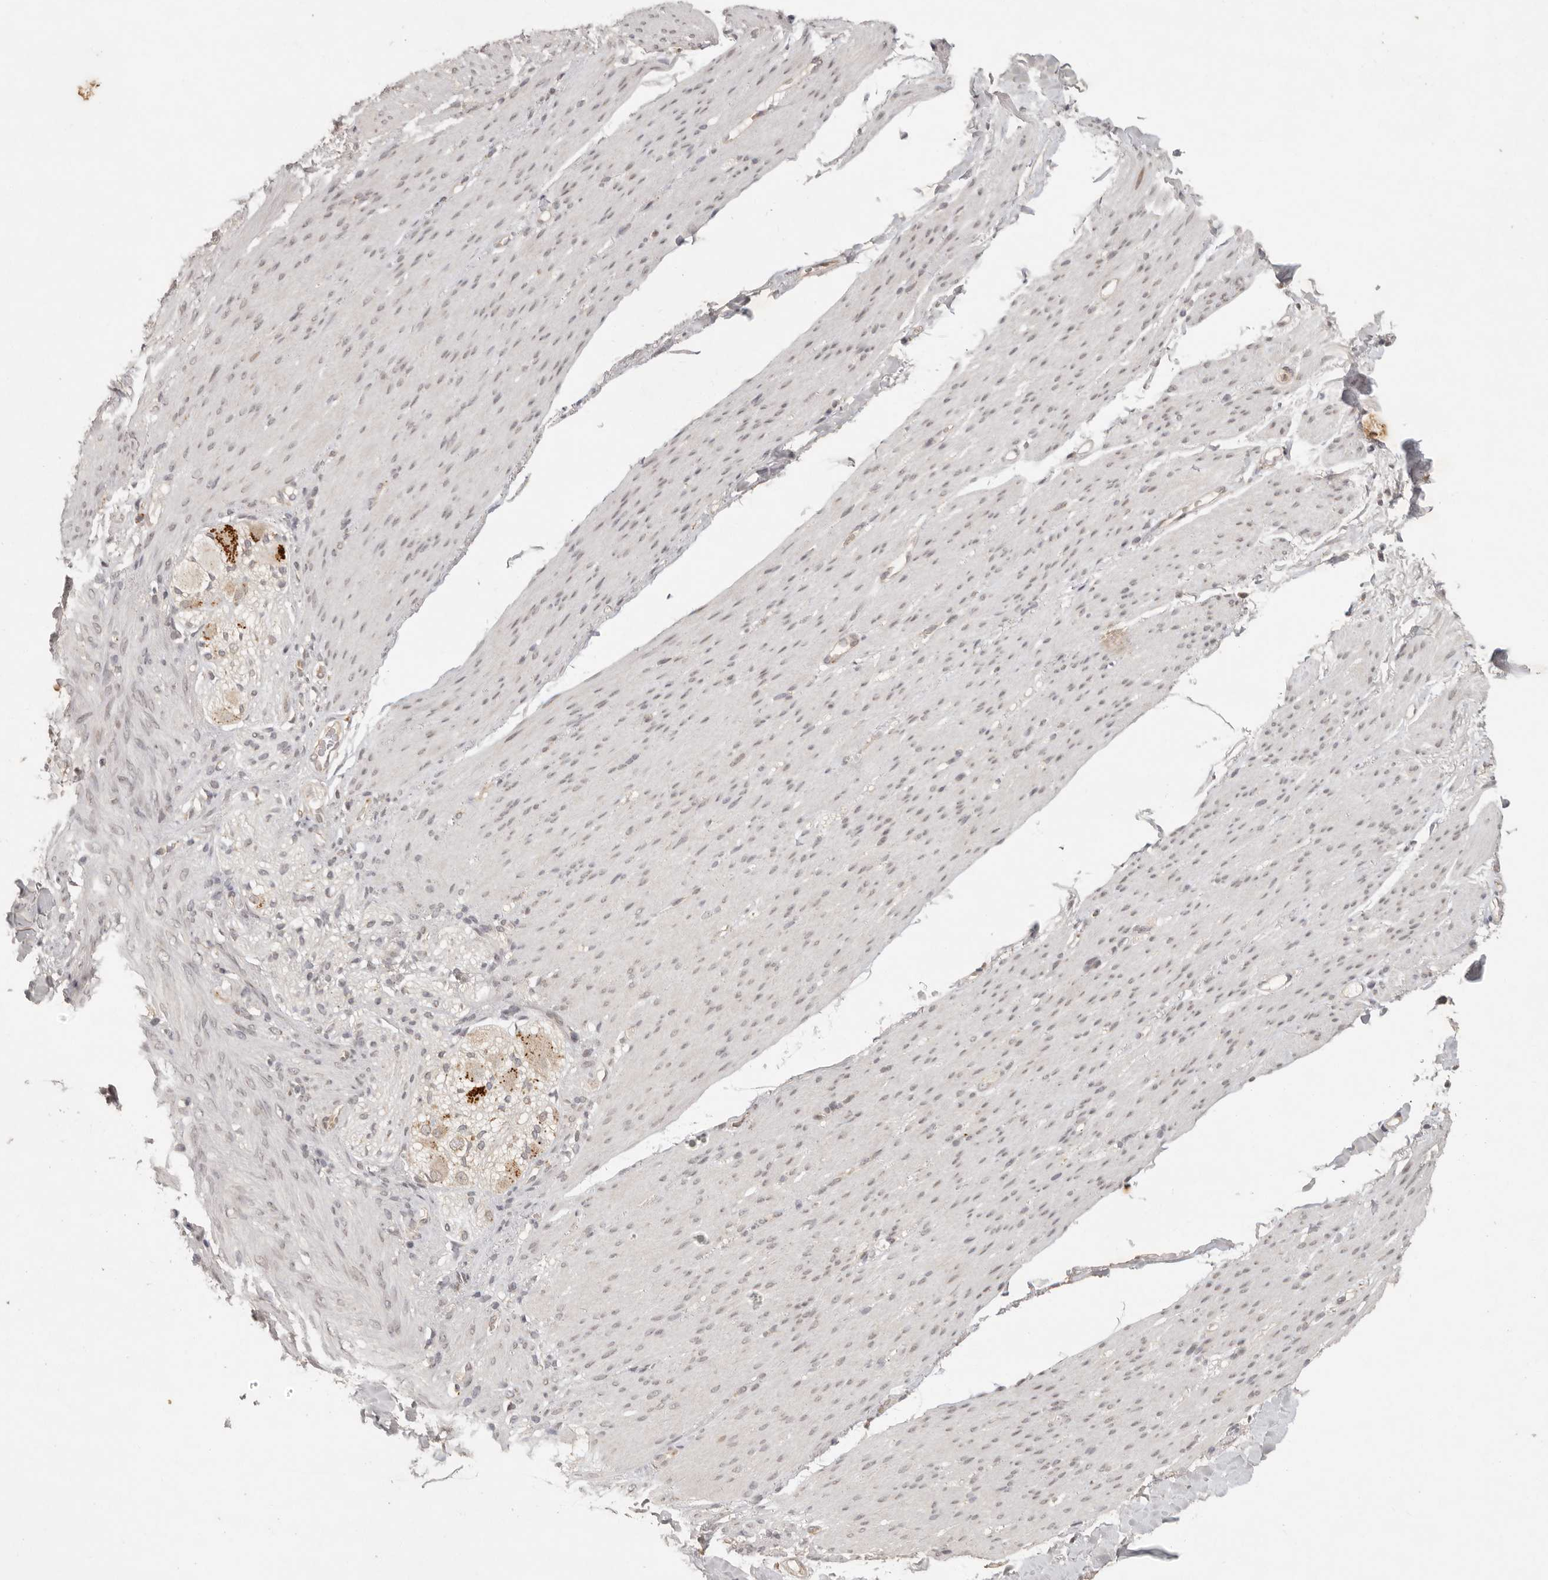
{"staining": {"intensity": "weak", "quantity": ">75%", "location": "nuclear"}, "tissue": "smooth muscle", "cell_type": "Smooth muscle cells", "image_type": "normal", "snomed": [{"axis": "morphology", "description": "Normal tissue, NOS"}, {"axis": "topography", "description": "Colon"}, {"axis": "topography", "description": "Peripheral nerve tissue"}], "caption": "This histopathology image exhibits IHC staining of unremarkable human smooth muscle, with low weak nuclear staining in about >75% of smooth muscle cells.", "gene": "LRRC75A", "patient": {"sex": "female", "age": 61}}